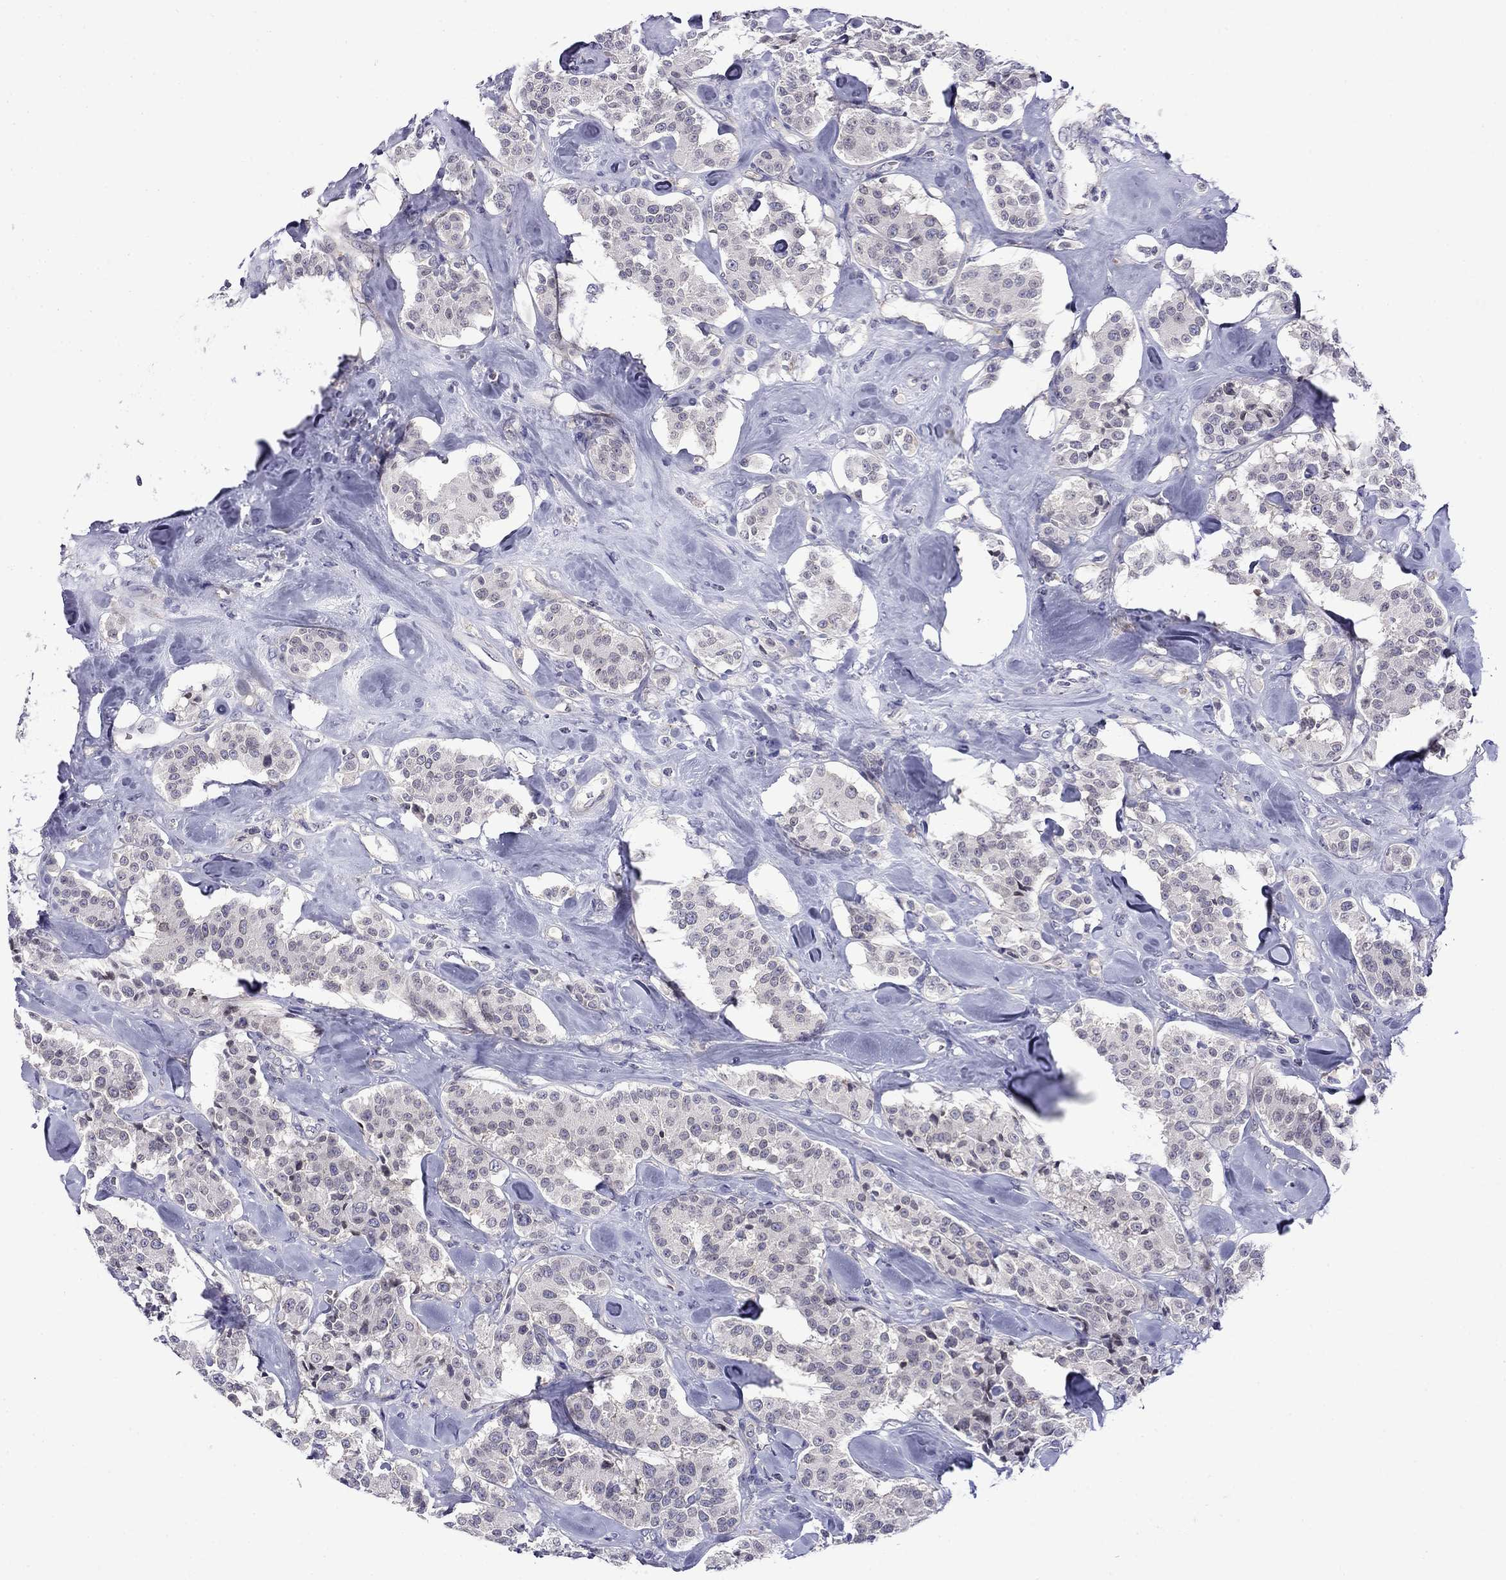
{"staining": {"intensity": "negative", "quantity": "none", "location": "none"}, "tissue": "carcinoid", "cell_type": "Tumor cells", "image_type": "cancer", "snomed": [{"axis": "morphology", "description": "Carcinoid, malignant, NOS"}, {"axis": "topography", "description": "Pancreas"}], "caption": "Tumor cells are negative for protein expression in human carcinoid. (DAB IHC with hematoxylin counter stain).", "gene": "PRR18", "patient": {"sex": "male", "age": 41}}